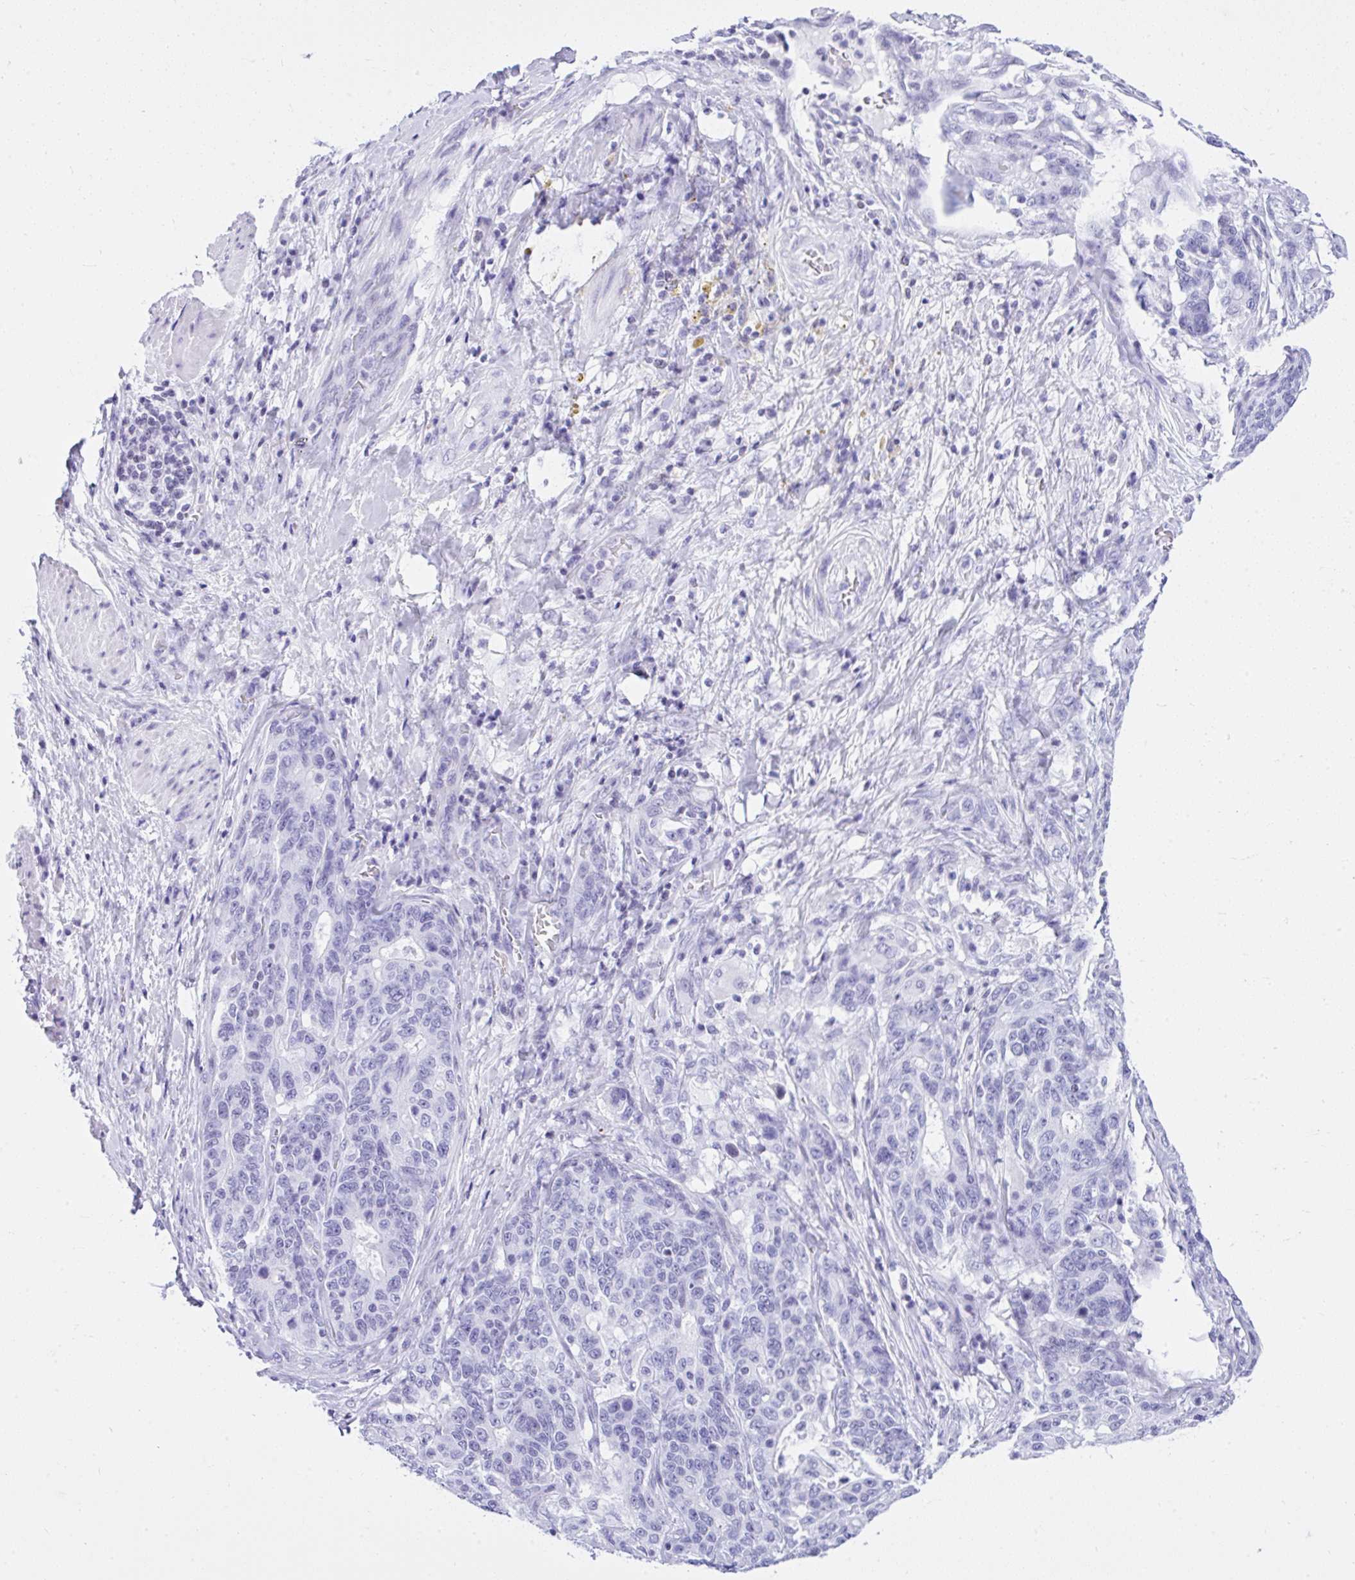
{"staining": {"intensity": "negative", "quantity": "none", "location": "none"}, "tissue": "stomach cancer", "cell_type": "Tumor cells", "image_type": "cancer", "snomed": [{"axis": "morphology", "description": "Normal tissue, NOS"}, {"axis": "morphology", "description": "Adenocarcinoma, NOS"}, {"axis": "topography", "description": "Stomach"}], "caption": "Tumor cells are negative for protein expression in human stomach cancer (adenocarcinoma).", "gene": "KRT27", "patient": {"sex": "female", "age": 64}}